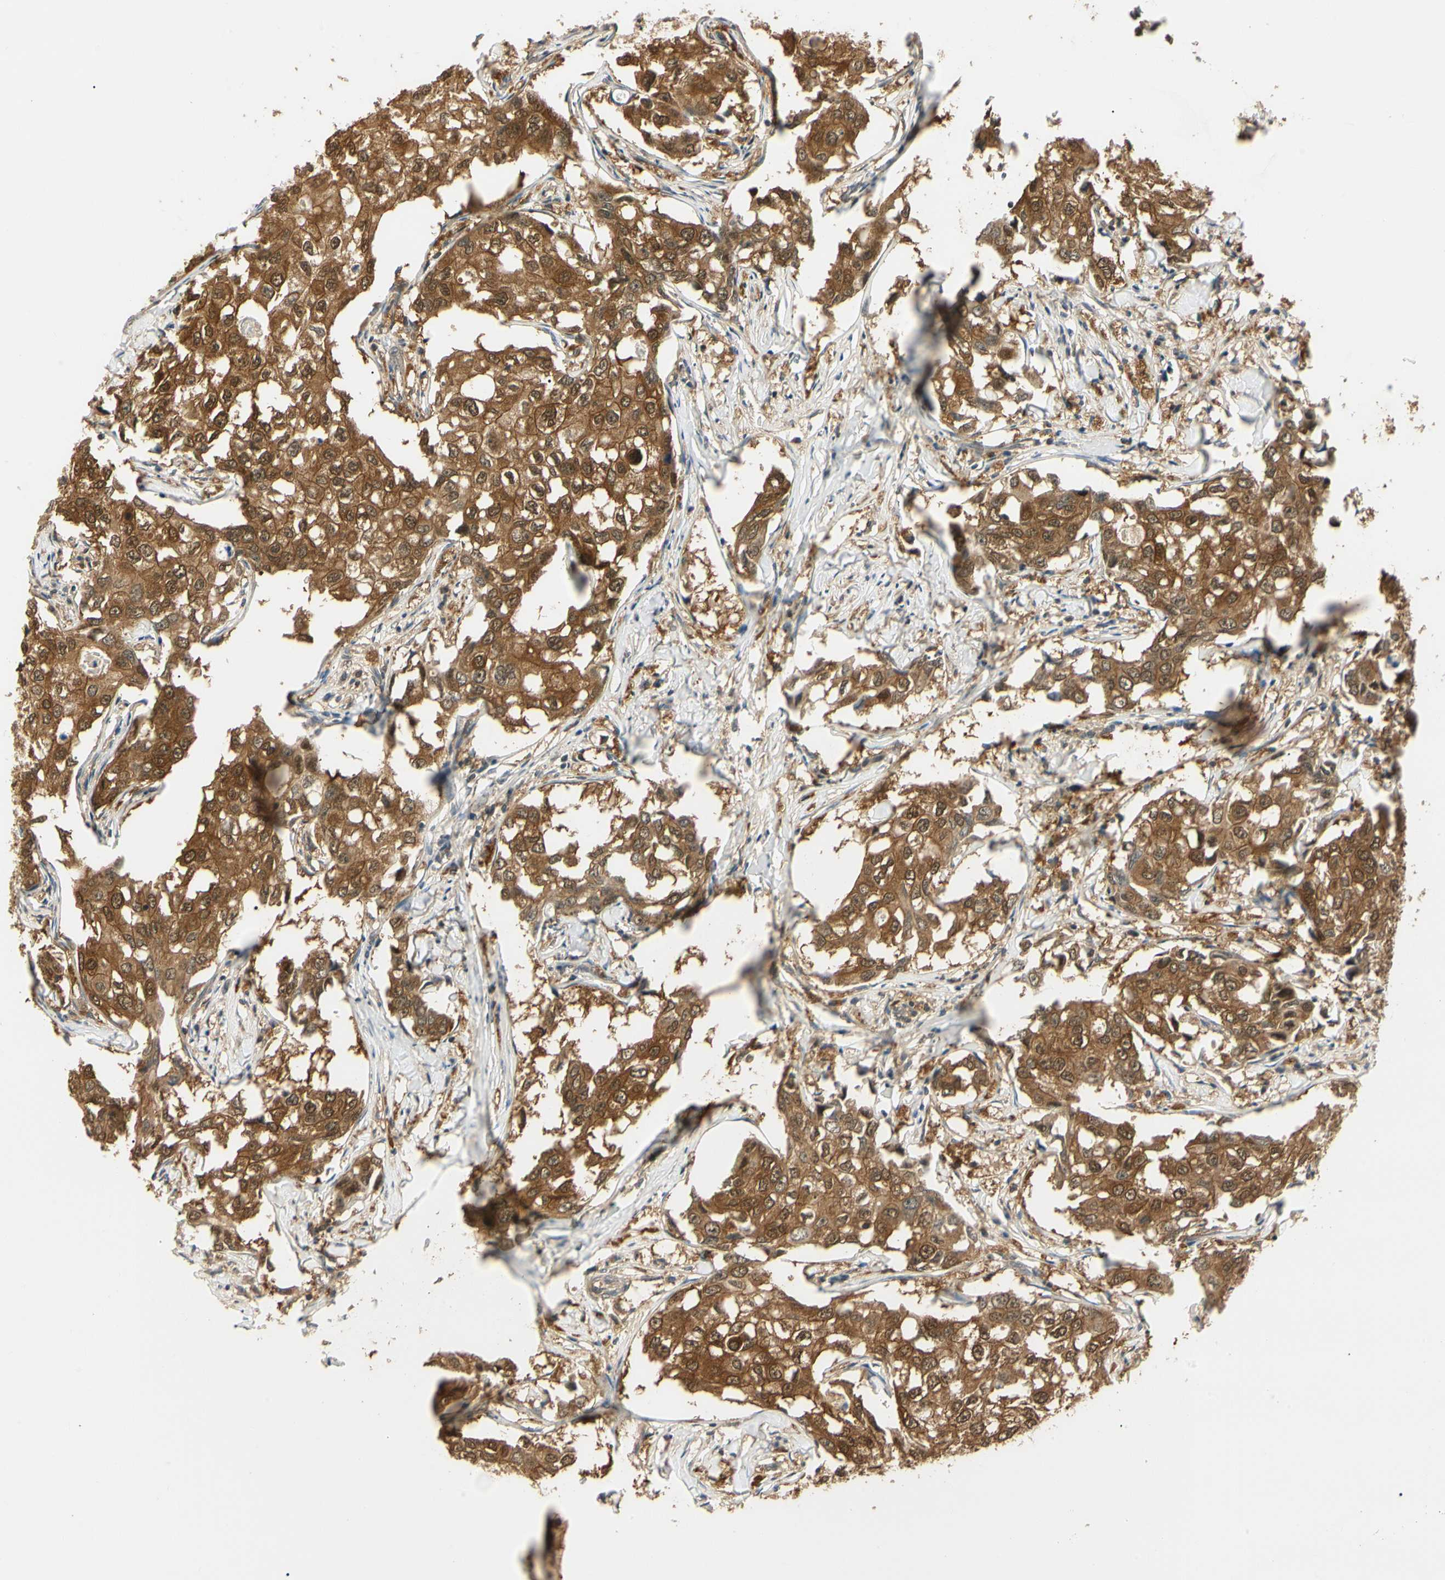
{"staining": {"intensity": "strong", "quantity": ">75%", "location": "cytoplasmic/membranous,nuclear"}, "tissue": "breast cancer", "cell_type": "Tumor cells", "image_type": "cancer", "snomed": [{"axis": "morphology", "description": "Duct carcinoma"}, {"axis": "topography", "description": "Breast"}], "caption": "Immunohistochemistry photomicrograph of neoplastic tissue: breast cancer (infiltrating ductal carcinoma) stained using immunohistochemistry exhibits high levels of strong protein expression localized specifically in the cytoplasmic/membranous and nuclear of tumor cells, appearing as a cytoplasmic/membranous and nuclear brown color.", "gene": "UBE2Z", "patient": {"sex": "female", "age": 27}}